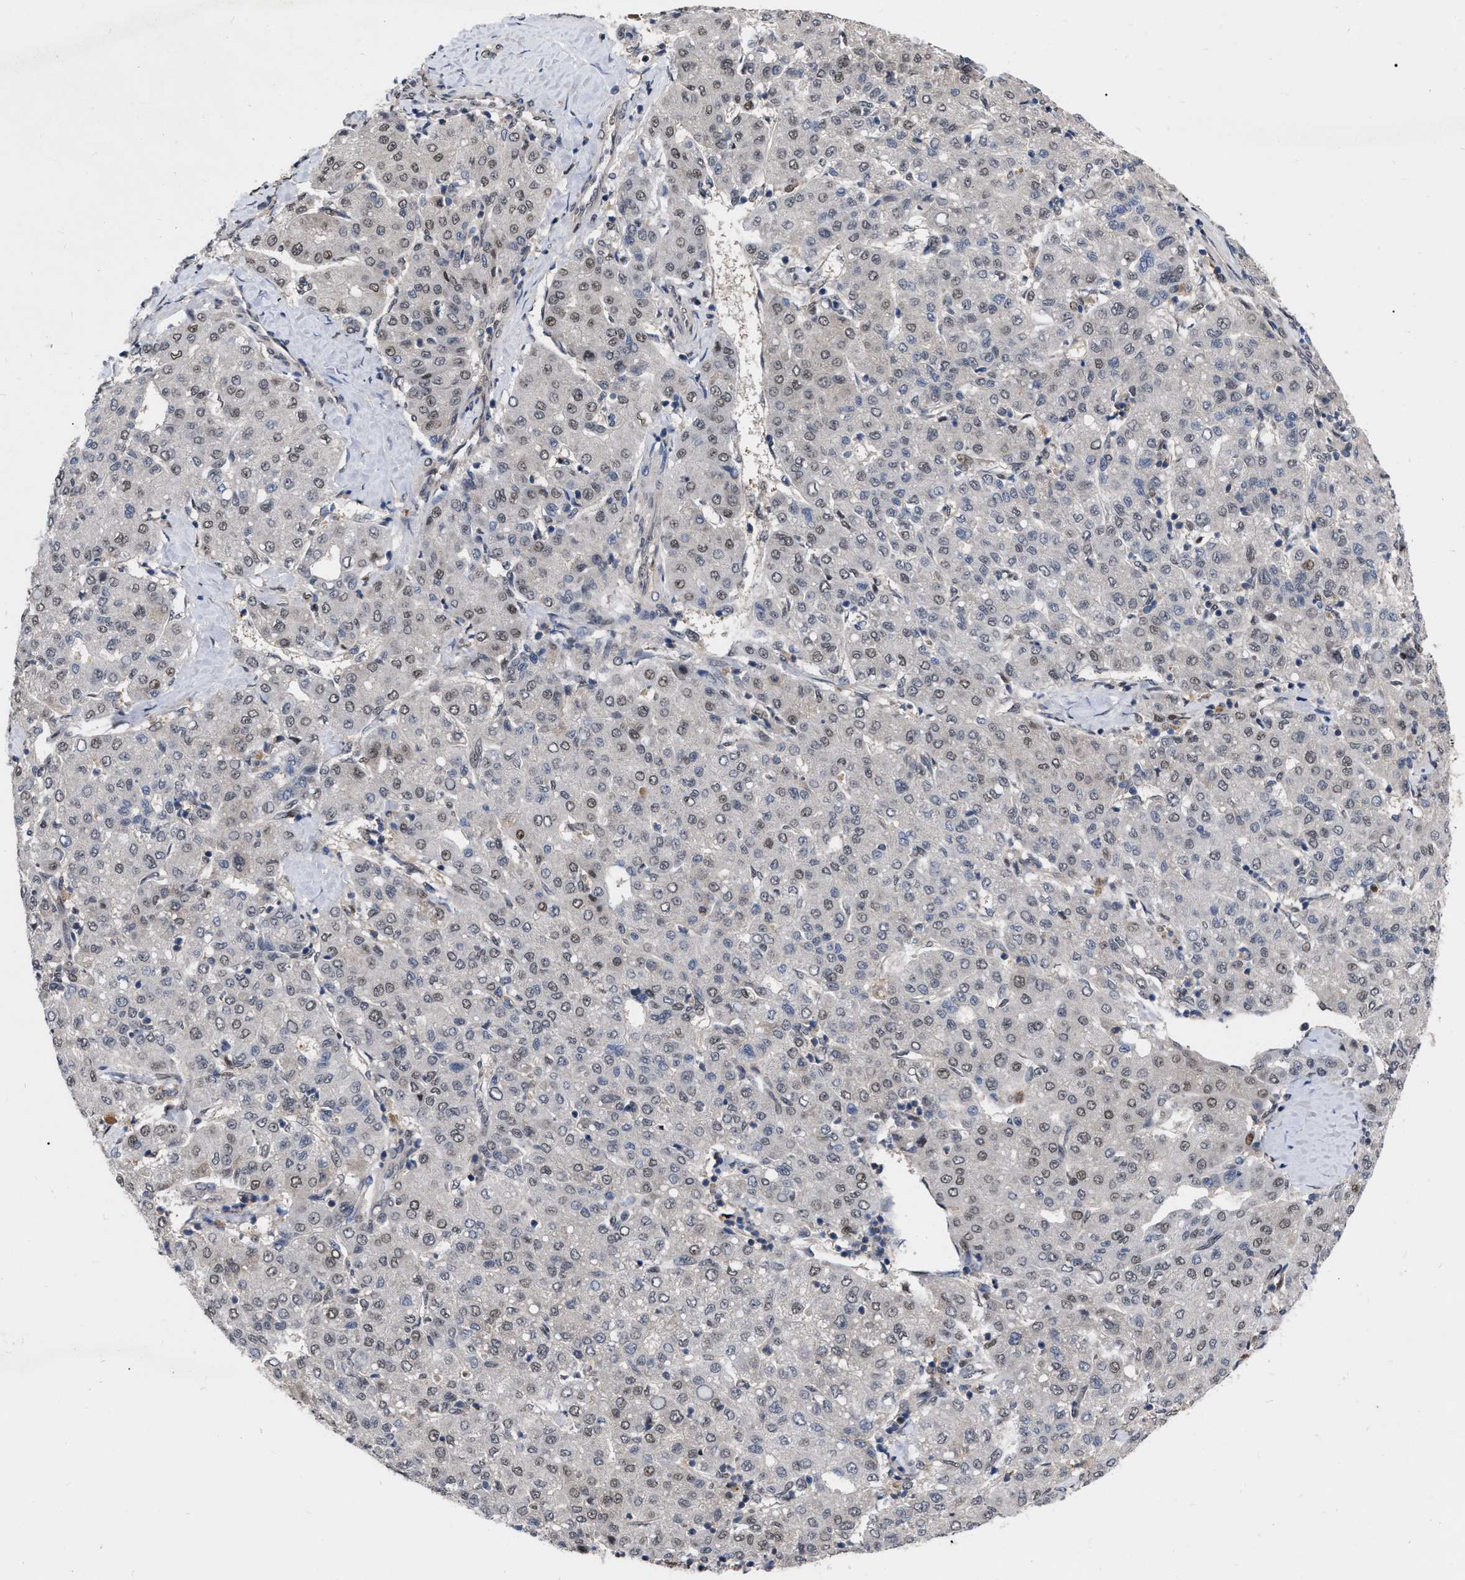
{"staining": {"intensity": "weak", "quantity": "<25%", "location": "nuclear"}, "tissue": "liver cancer", "cell_type": "Tumor cells", "image_type": "cancer", "snomed": [{"axis": "morphology", "description": "Carcinoma, Hepatocellular, NOS"}, {"axis": "topography", "description": "Liver"}], "caption": "Immunohistochemistry image of human liver cancer stained for a protein (brown), which exhibits no positivity in tumor cells. The staining was performed using DAB (3,3'-diaminobenzidine) to visualize the protein expression in brown, while the nuclei were stained in blue with hematoxylin (Magnification: 20x).", "gene": "MDM4", "patient": {"sex": "male", "age": 65}}